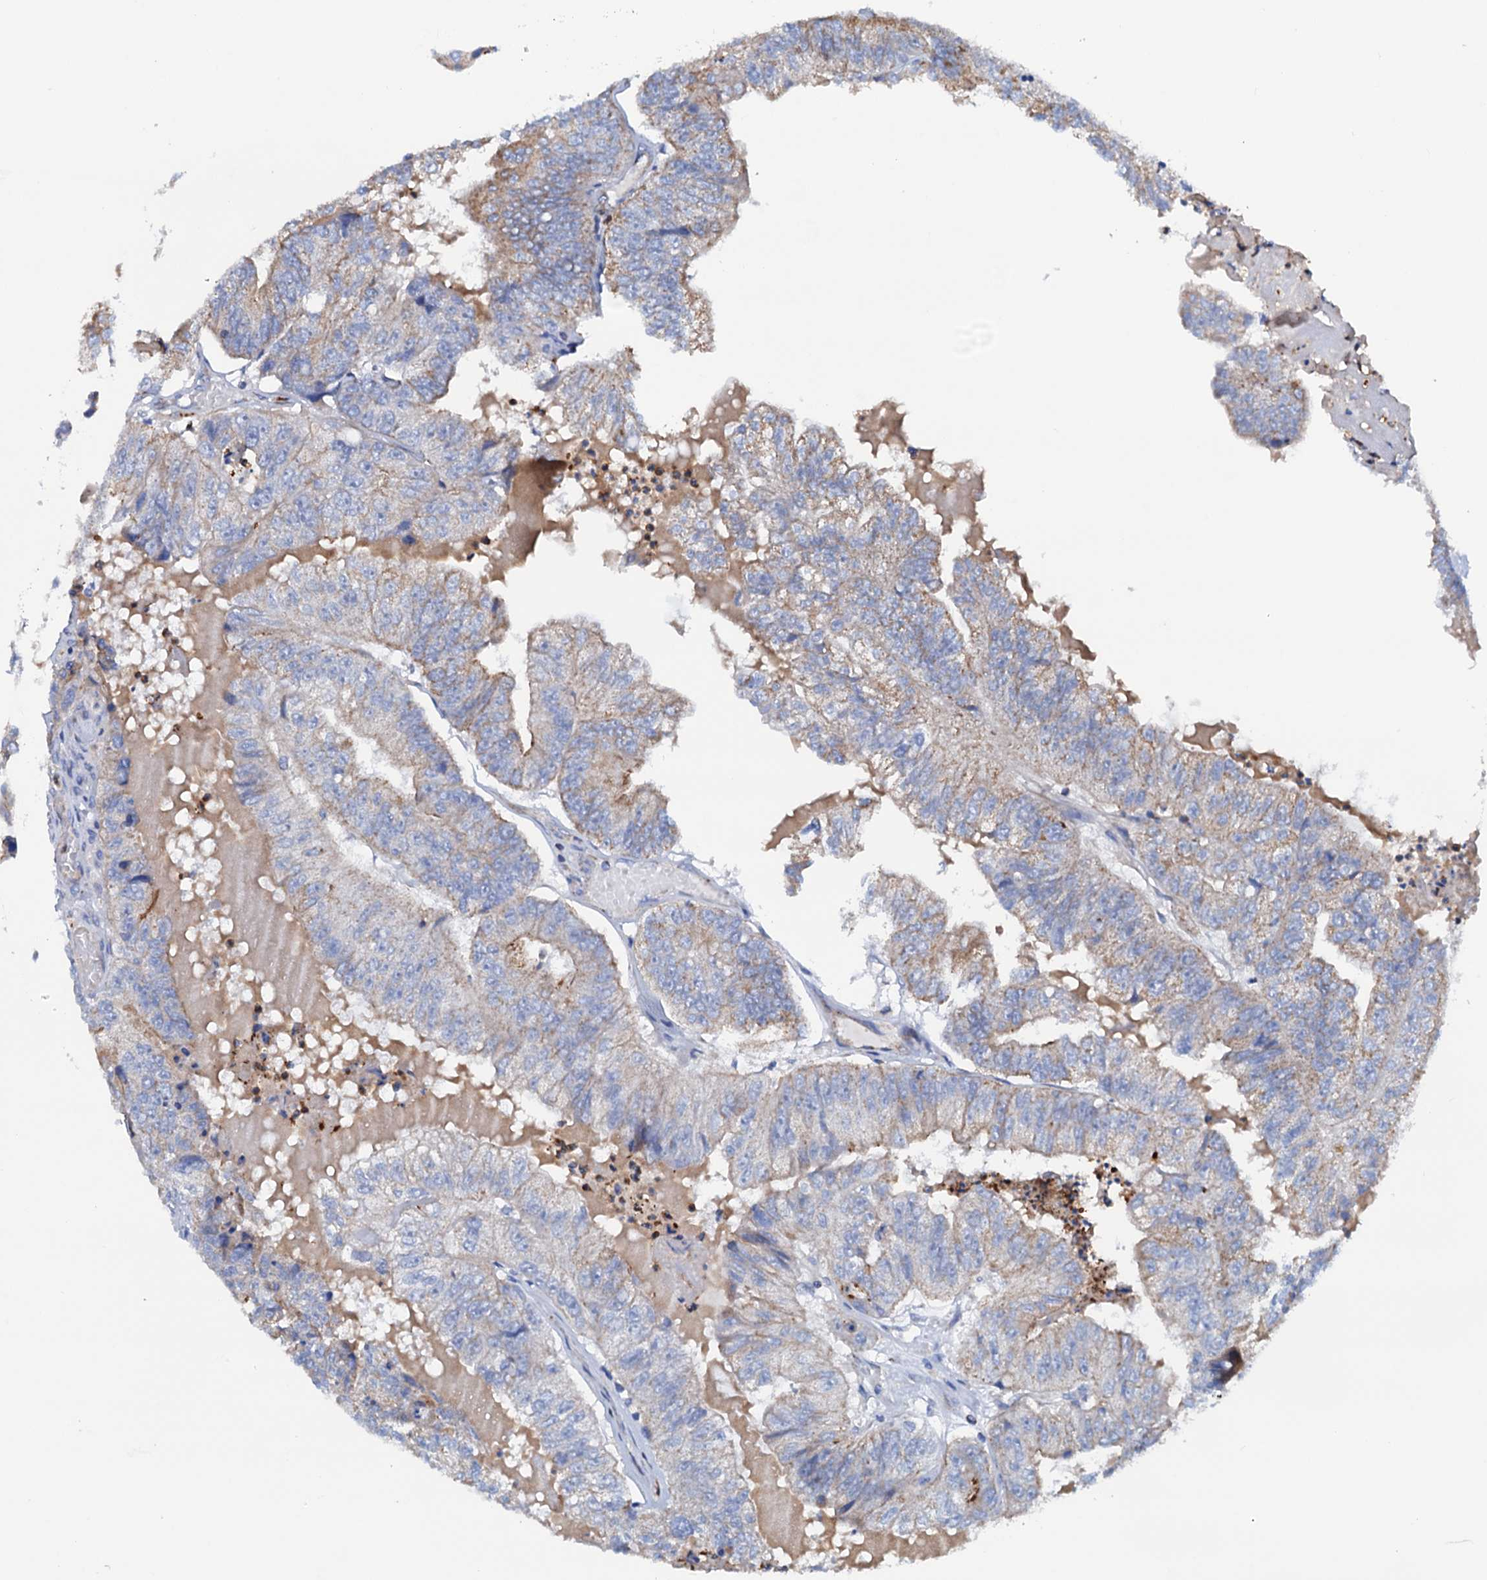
{"staining": {"intensity": "moderate", "quantity": "<25%", "location": "cytoplasmic/membranous"}, "tissue": "colorectal cancer", "cell_type": "Tumor cells", "image_type": "cancer", "snomed": [{"axis": "morphology", "description": "Adenocarcinoma, NOS"}, {"axis": "topography", "description": "Colon"}], "caption": "This image demonstrates IHC staining of human colorectal cancer (adenocarcinoma), with low moderate cytoplasmic/membranous expression in approximately <25% of tumor cells.", "gene": "RASSF9", "patient": {"sex": "female", "age": 67}}